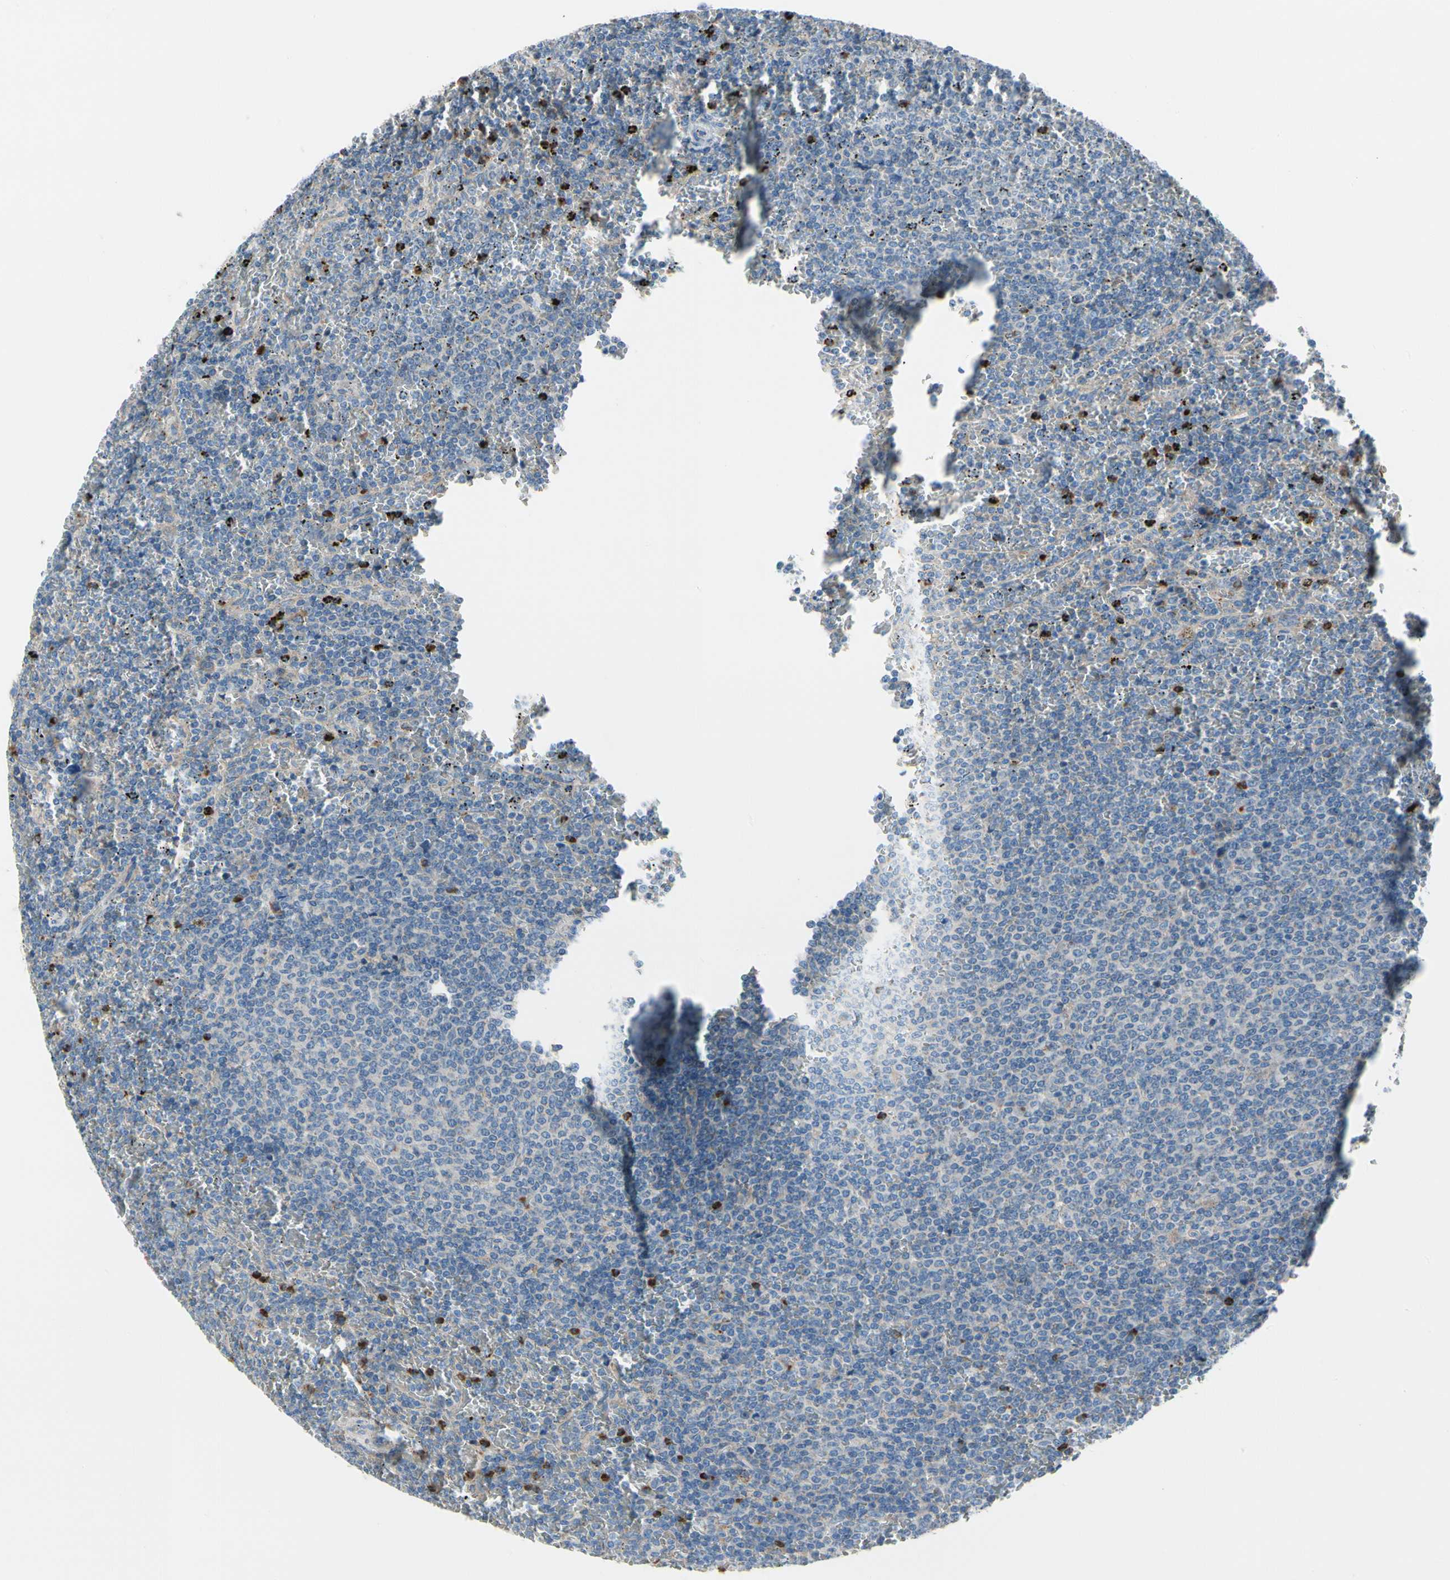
{"staining": {"intensity": "negative", "quantity": "none", "location": "none"}, "tissue": "lymphoma", "cell_type": "Tumor cells", "image_type": "cancer", "snomed": [{"axis": "morphology", "description": "Malignant lymphoma, non-Hodgkin's type, Low grade"}, {"axis": "topography", "description": "Spleen"}], "caption": "High power microscopy histopathology image of an IHC photomicrograph of lymphoma, revealing no significant staining in tumor cells.", "gene": "HJURP", "patient": {"sex": "female", "age": 77}}